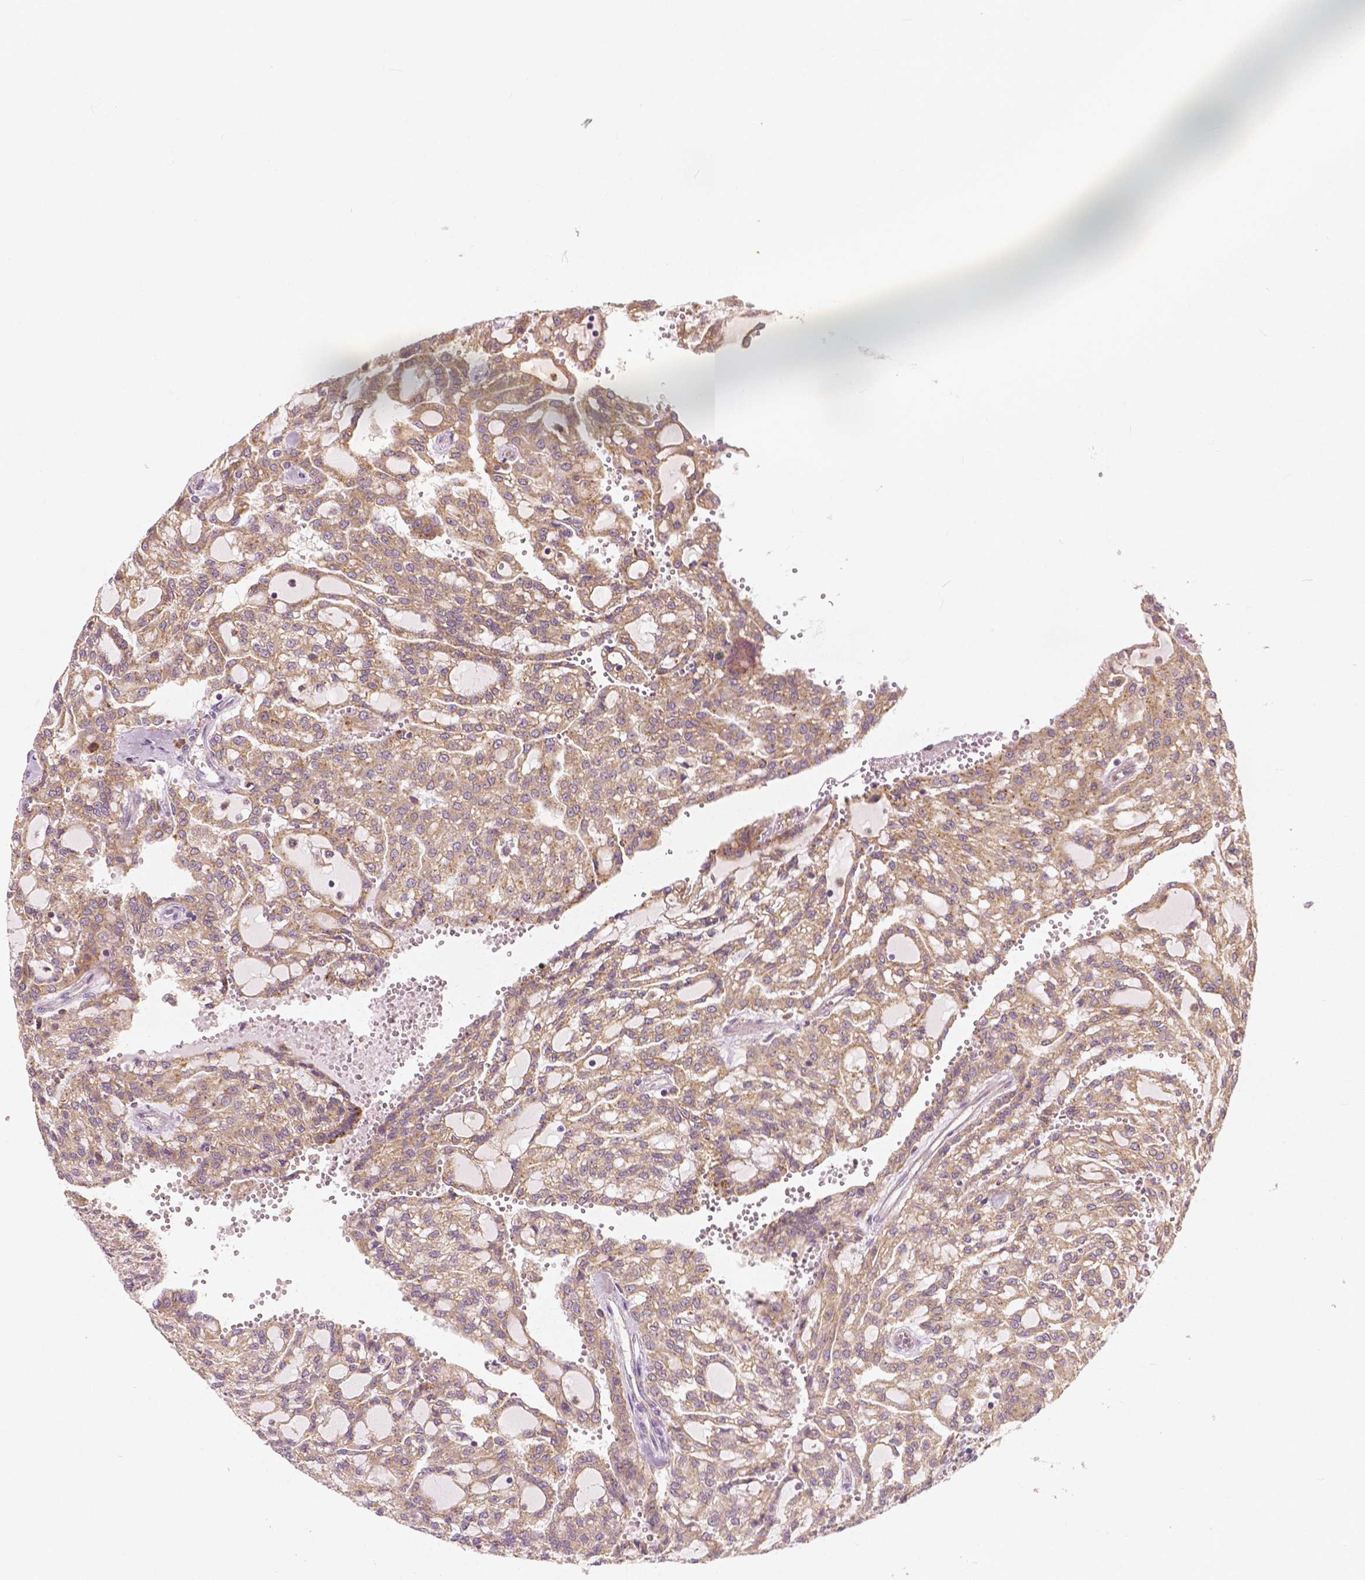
{"staining": {"intensity": "weak", "quantity": ">75%", "location": "cytoplasmic/membranous"}, "tissue": "renal cancer", "cell_type": "Tumor cells", "image_type": "cancer", "snomed": [{"axis": "morphology", "description": "Adenocarcinoma, NOS"}, {"axis": "topography", "description": "Kidney"}], "caption": "Immunohistochemistry (DAB (3,3'-diaminobenzidine)) staining of renal adenocarcinoma reveals weak cytoplasmic/membranous protein staining in about >75% of tumor cells.", "gene": "SNX12", "patient": {"sex": "male", "age": 63}}